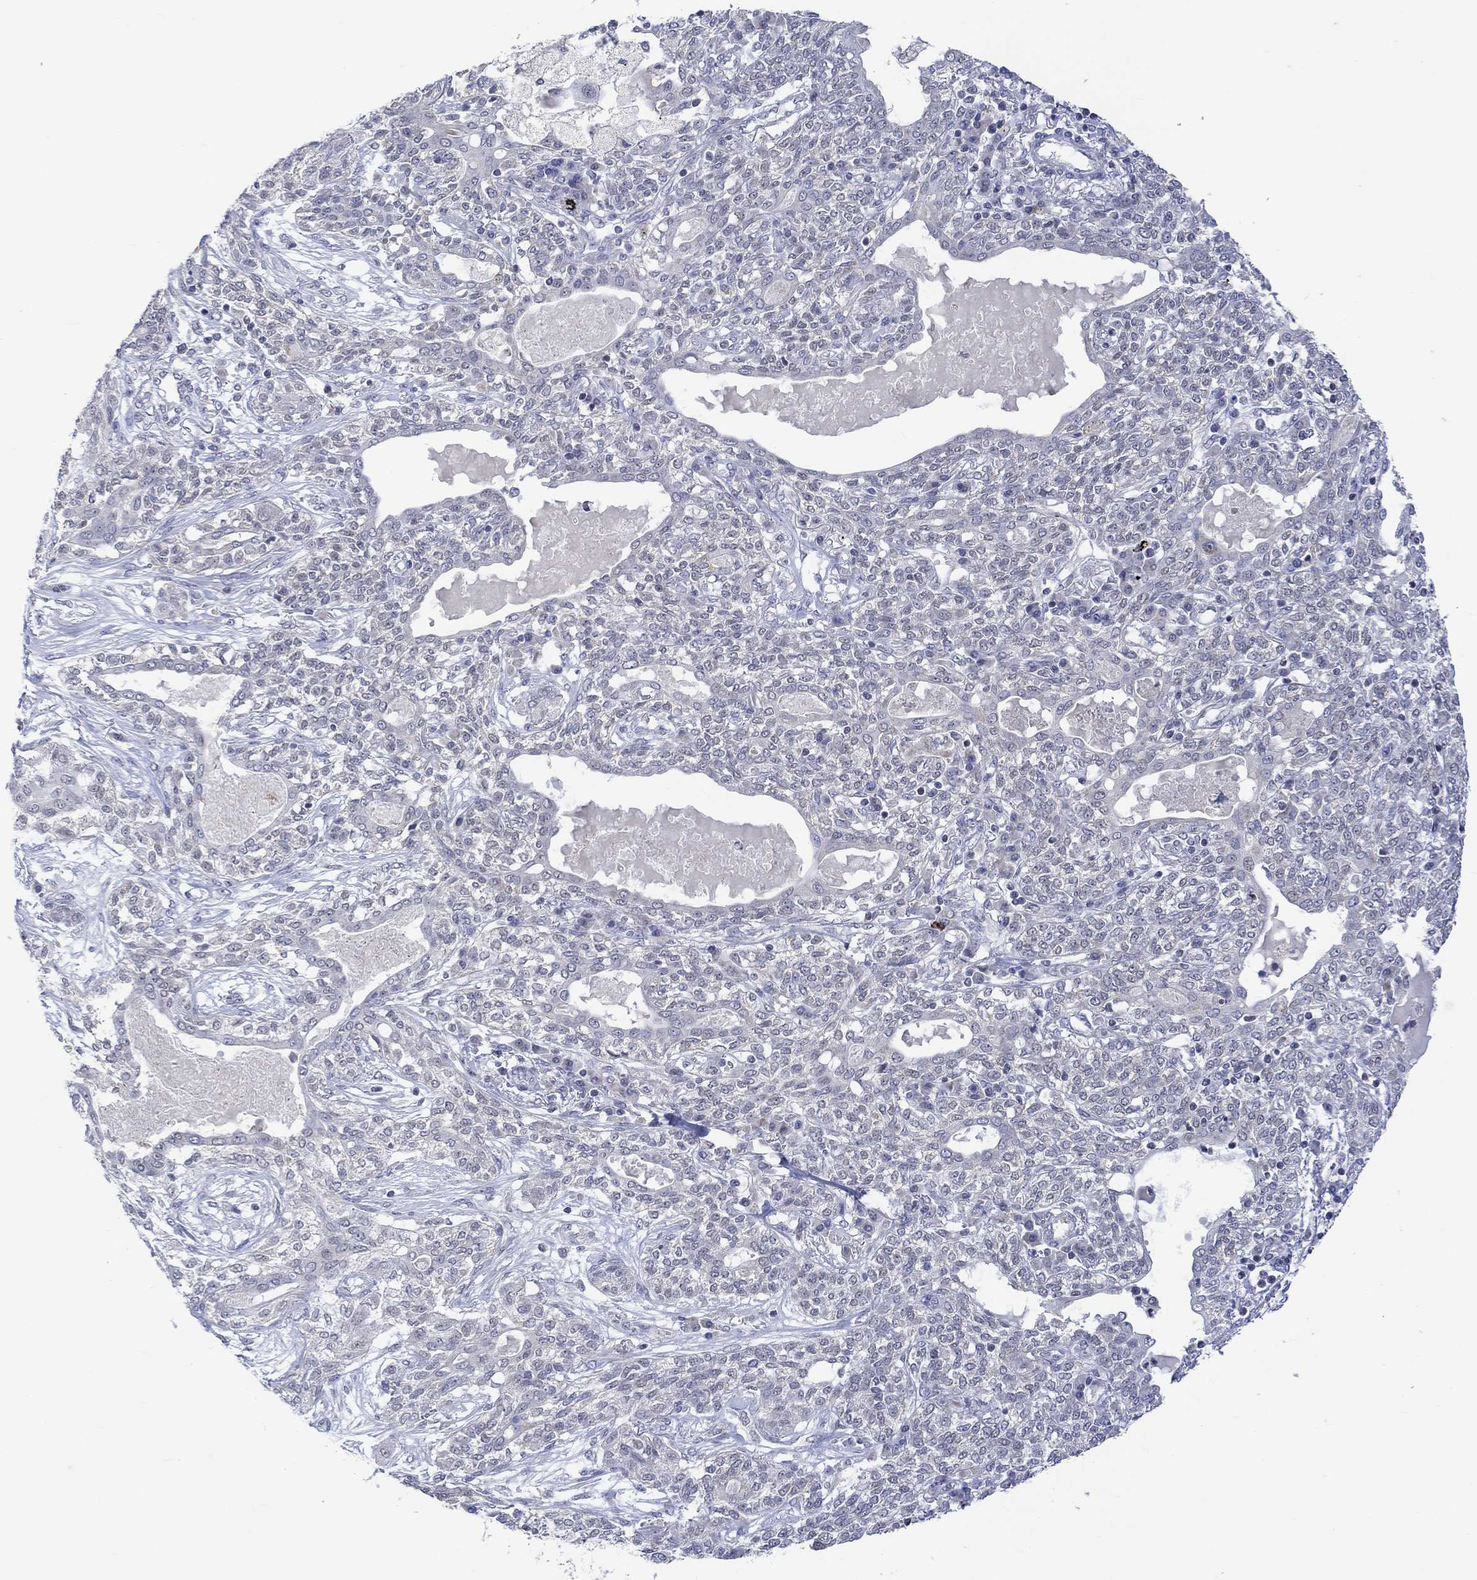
{"staining": {"intensity": "negative", "quantity": "none", "location": "none"}, "tissue": "lung cancer", "cell_type": "Tumor cells", "image_type": "cancer", "snomed": [{"axis": "morphology", "description": "Squamous cell carcinoma, NOS"}, {"axis": "topography", "description": "Lung"}], "caption": "This is a photomicrograph of immunohistochemistry staining of lung cancer (squamous cell carcinoma), which shows no staining in tumor cells.", "gene": "SLC48A1", "patient": {"sex": "female", "age": 70}}